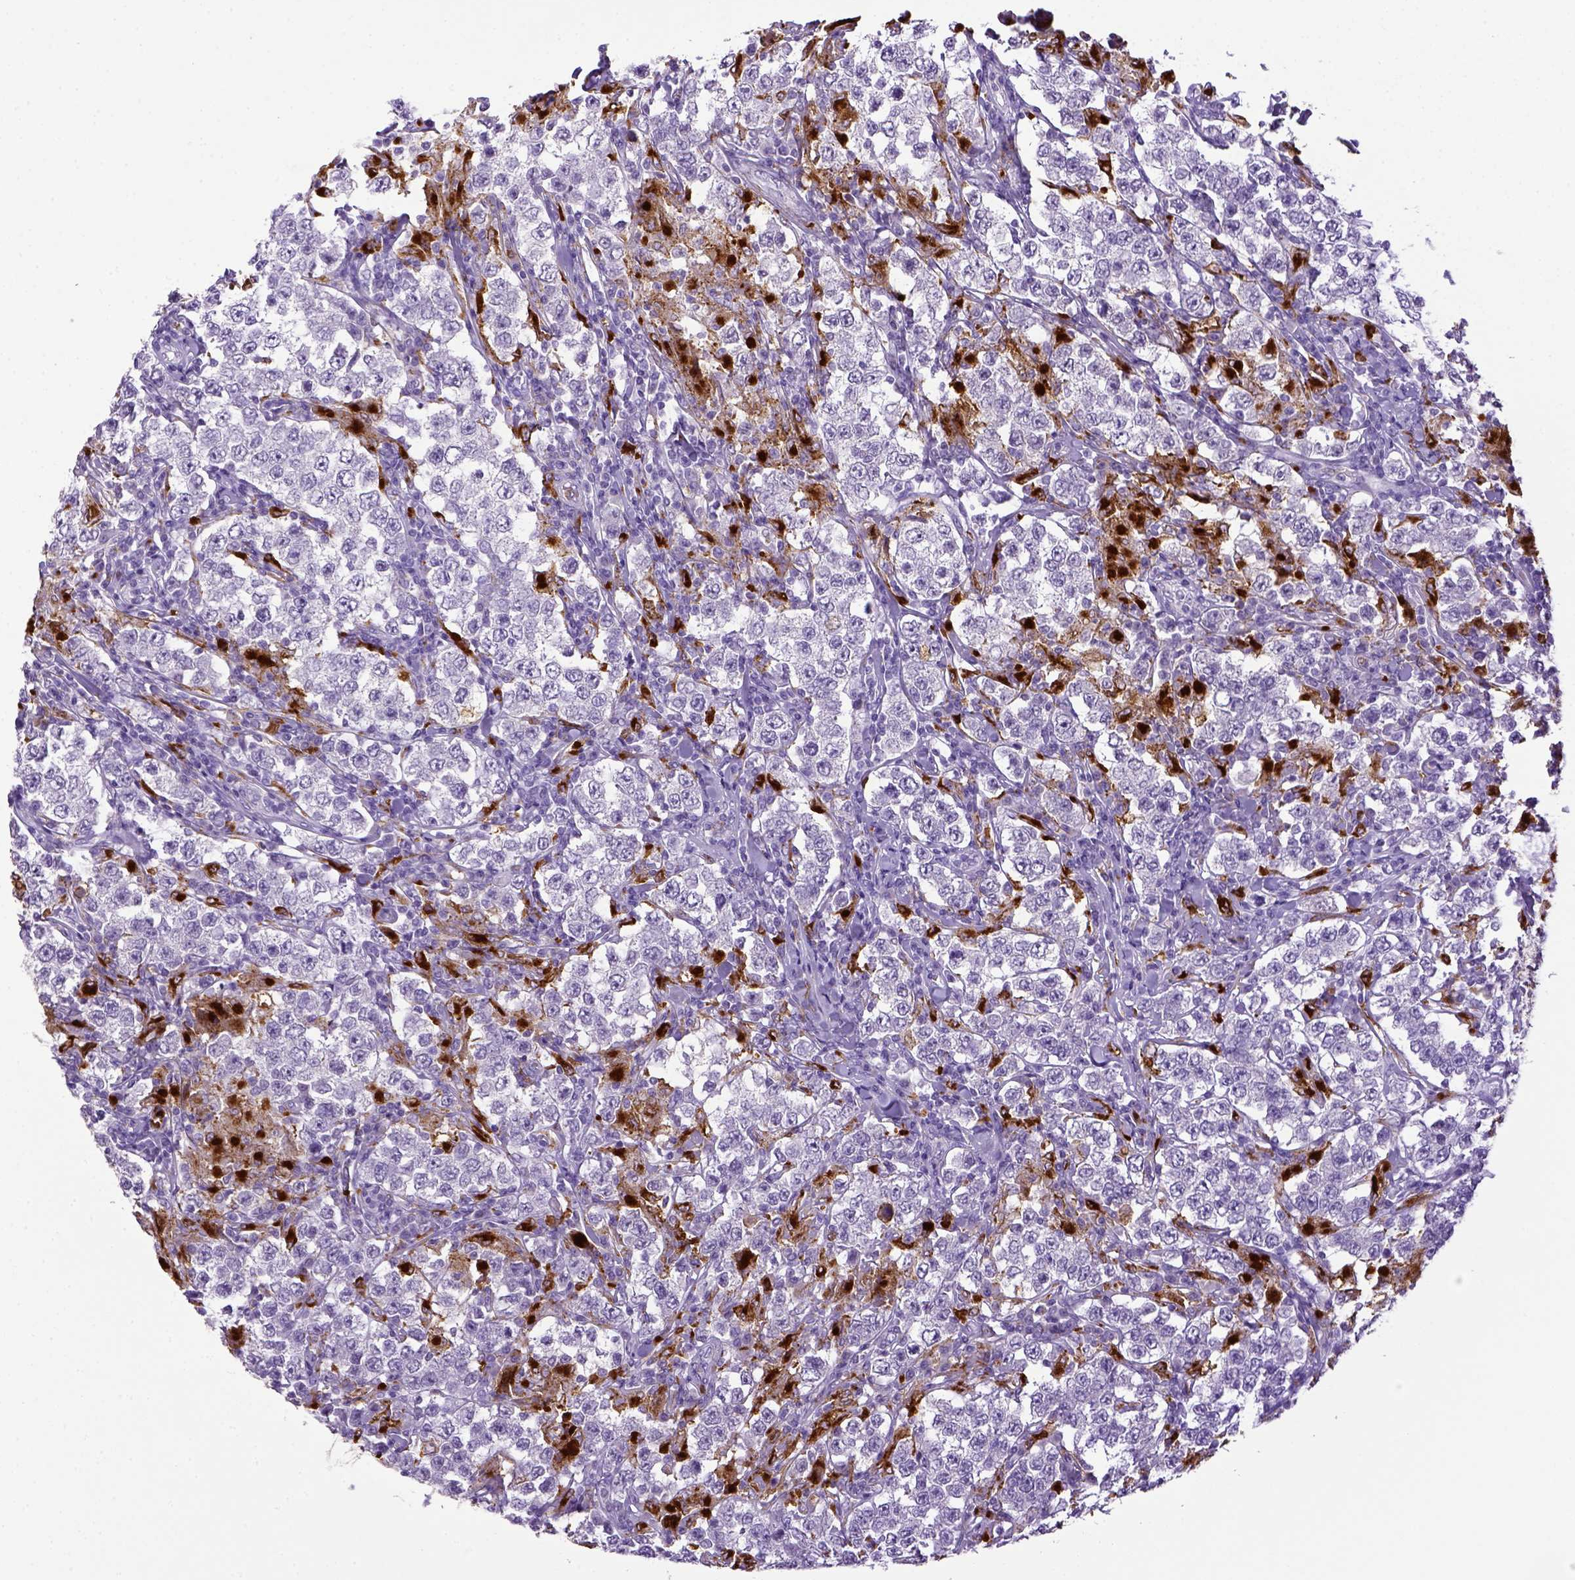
{"staining": {"intensity": "negative", "quantity": "none", "location": "none"}, "tissue": "testis cancer", "cell_type": "Tumor cells", "image_type": "cancer", "snomed": [{"axis": "morphology", "description": "Seminoma, NOS"}, {"axis": "morphology", "description": "Carcinoma, Embryonal, NOS"}, {"axis": "topography", "description": "Testis"}], "caption": "Immunohistochemistry of testis cancer exhibits no expression in tumor cells.", "gene": "CD68", "patient": {"sex": "male", "age": 41}}